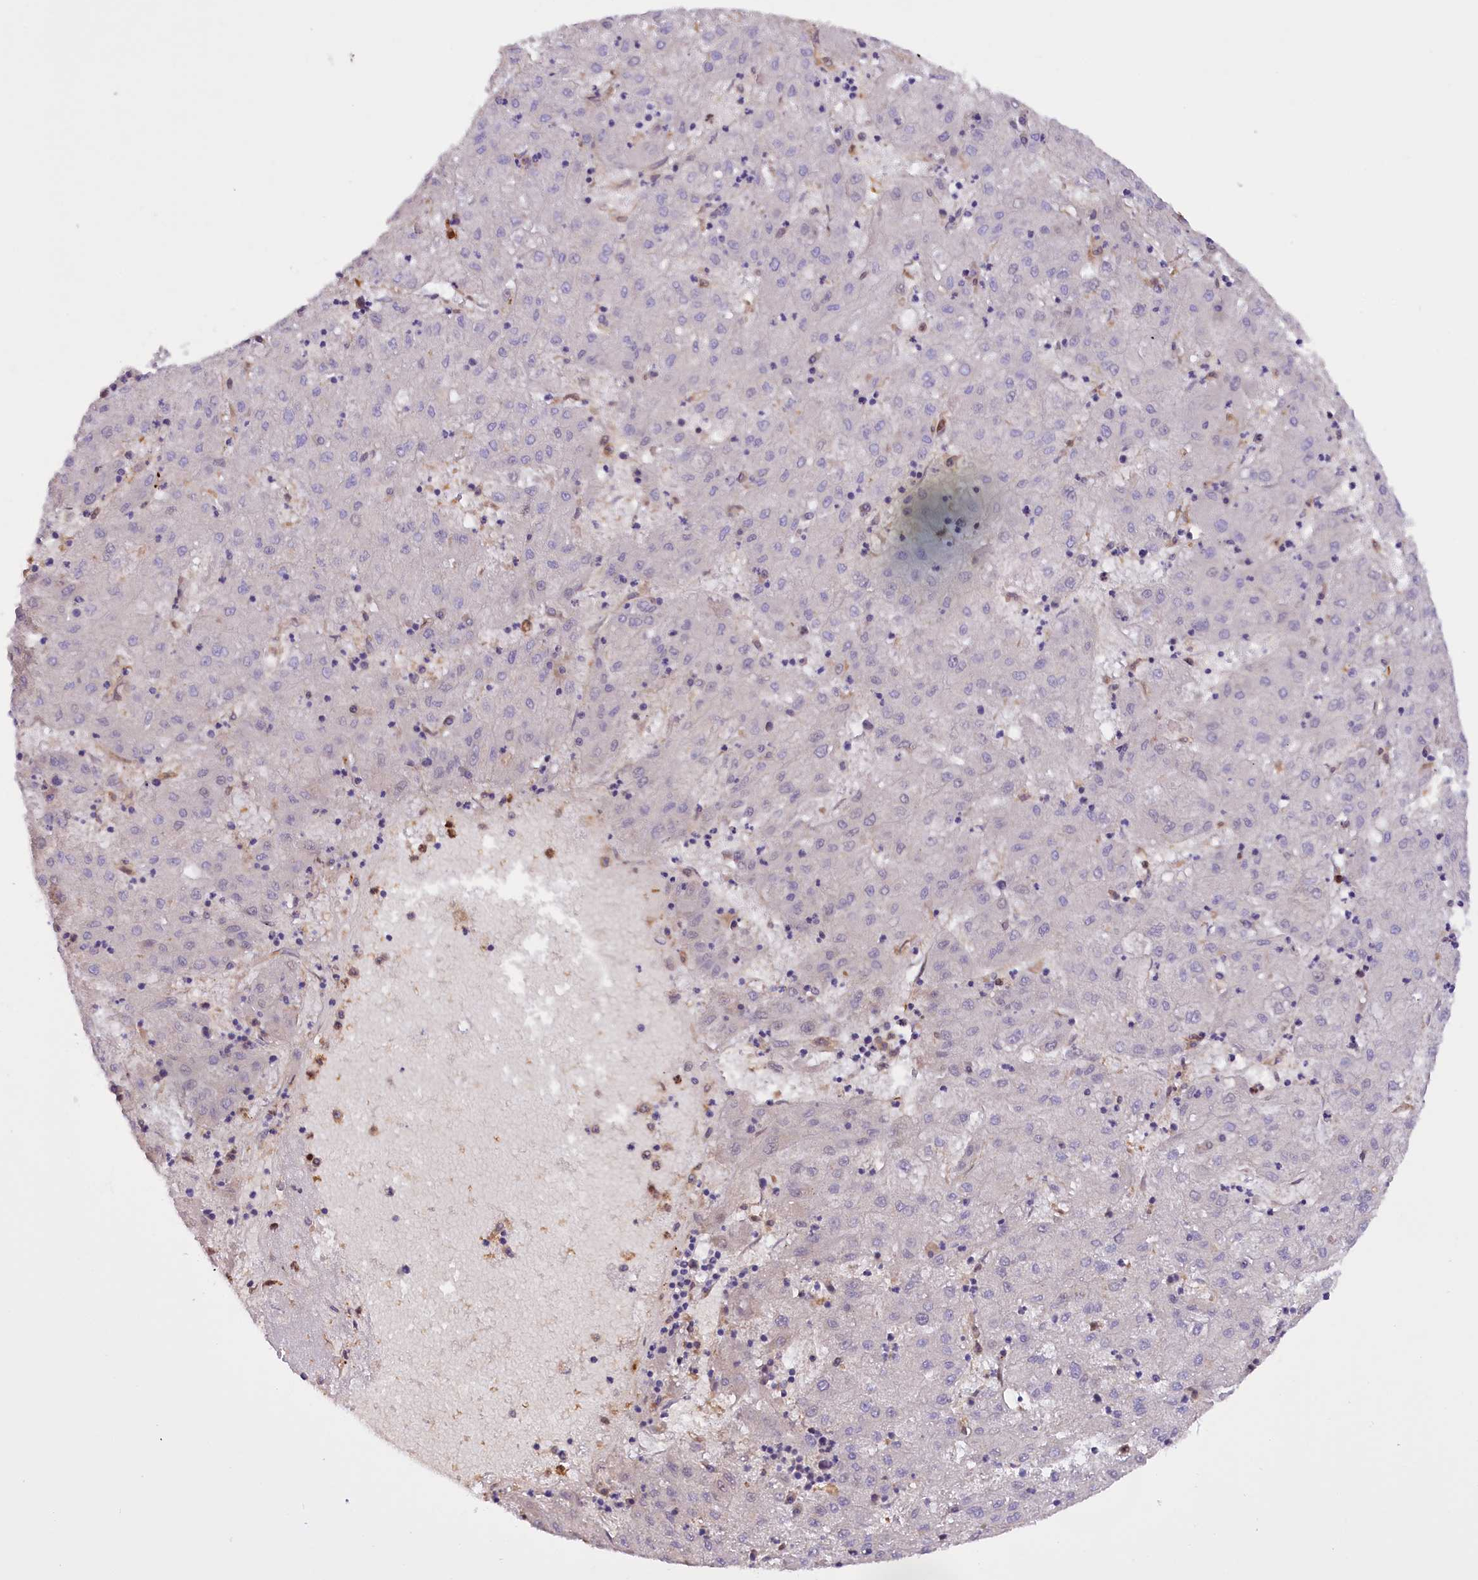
{"staining": {"intensity": "negative", "quantity": "none", "location": "none"}, "tissue": "liver cancer", "cell_type": "Tumor cells", "image_type": "cancer", "snomed": [{"axis": "morphology", "description": "Carcinoma, Hepatocellular, NOS"}, {"axis": "topography", "description": "Liver"}], "caption": "The micrograph exhibits no significant staining in tumor cells of liver hepatocellular carcinoma.", "gene": "FAM149B1", "patient": {"sex": "male", "age": 72}}